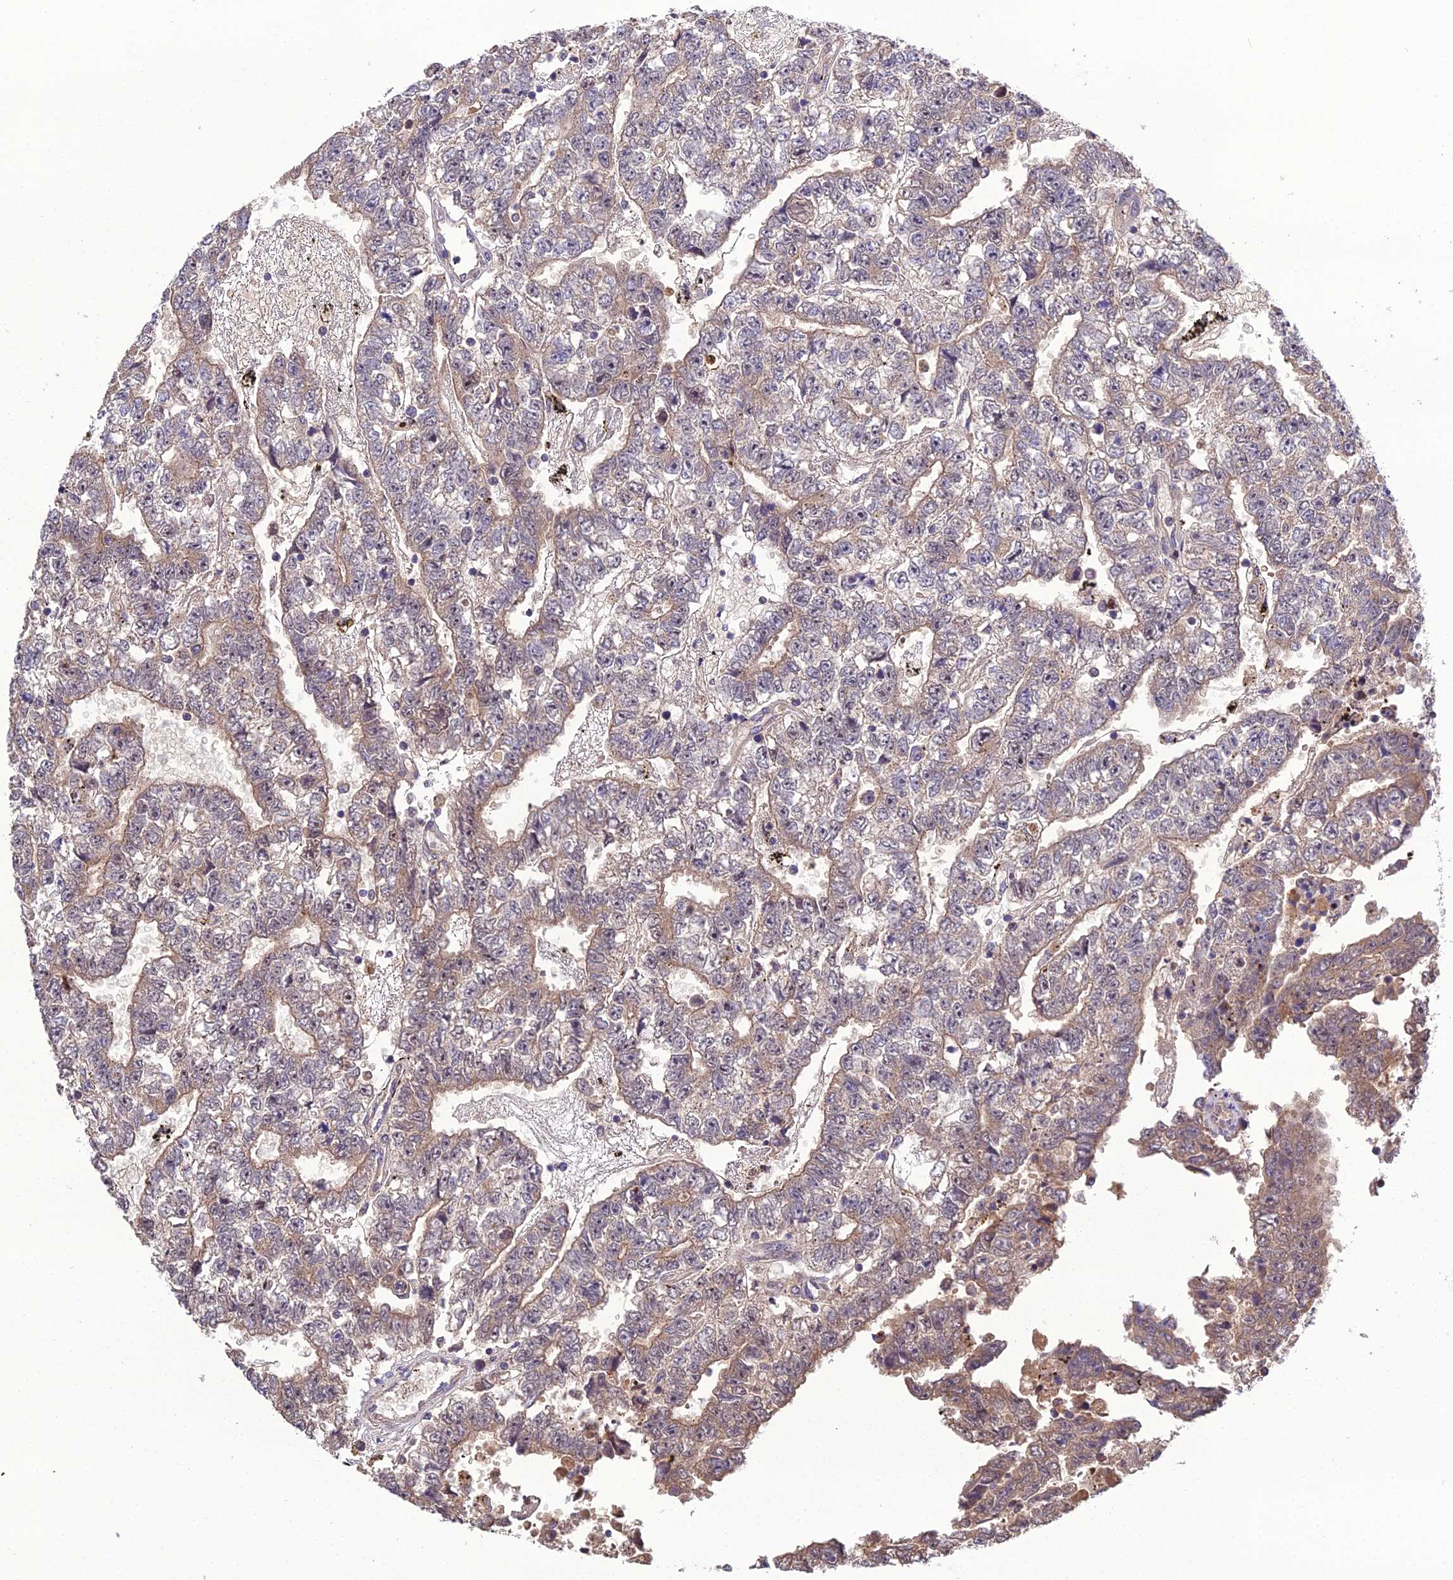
{"staining": {"intensity": "weak", "quantity": "25%-75%", "location": "cytoplasmic/membranous"}, "tissue": "testis cancer", "cell_type": "Tumor cells", "image_type": "cancer", "snomed": [{"axis": "morphology", "description": "Carcinoma, Embryonal, NOS"}, {"axis": "topography", "description": "Testis"}], "caption": "Testis cancer stained for a protein exhibits weak cytoplasmic/membranous positivity in tumor cells.", "gene": "ARL2", "patient": {"sex": "male", "age": 25}}